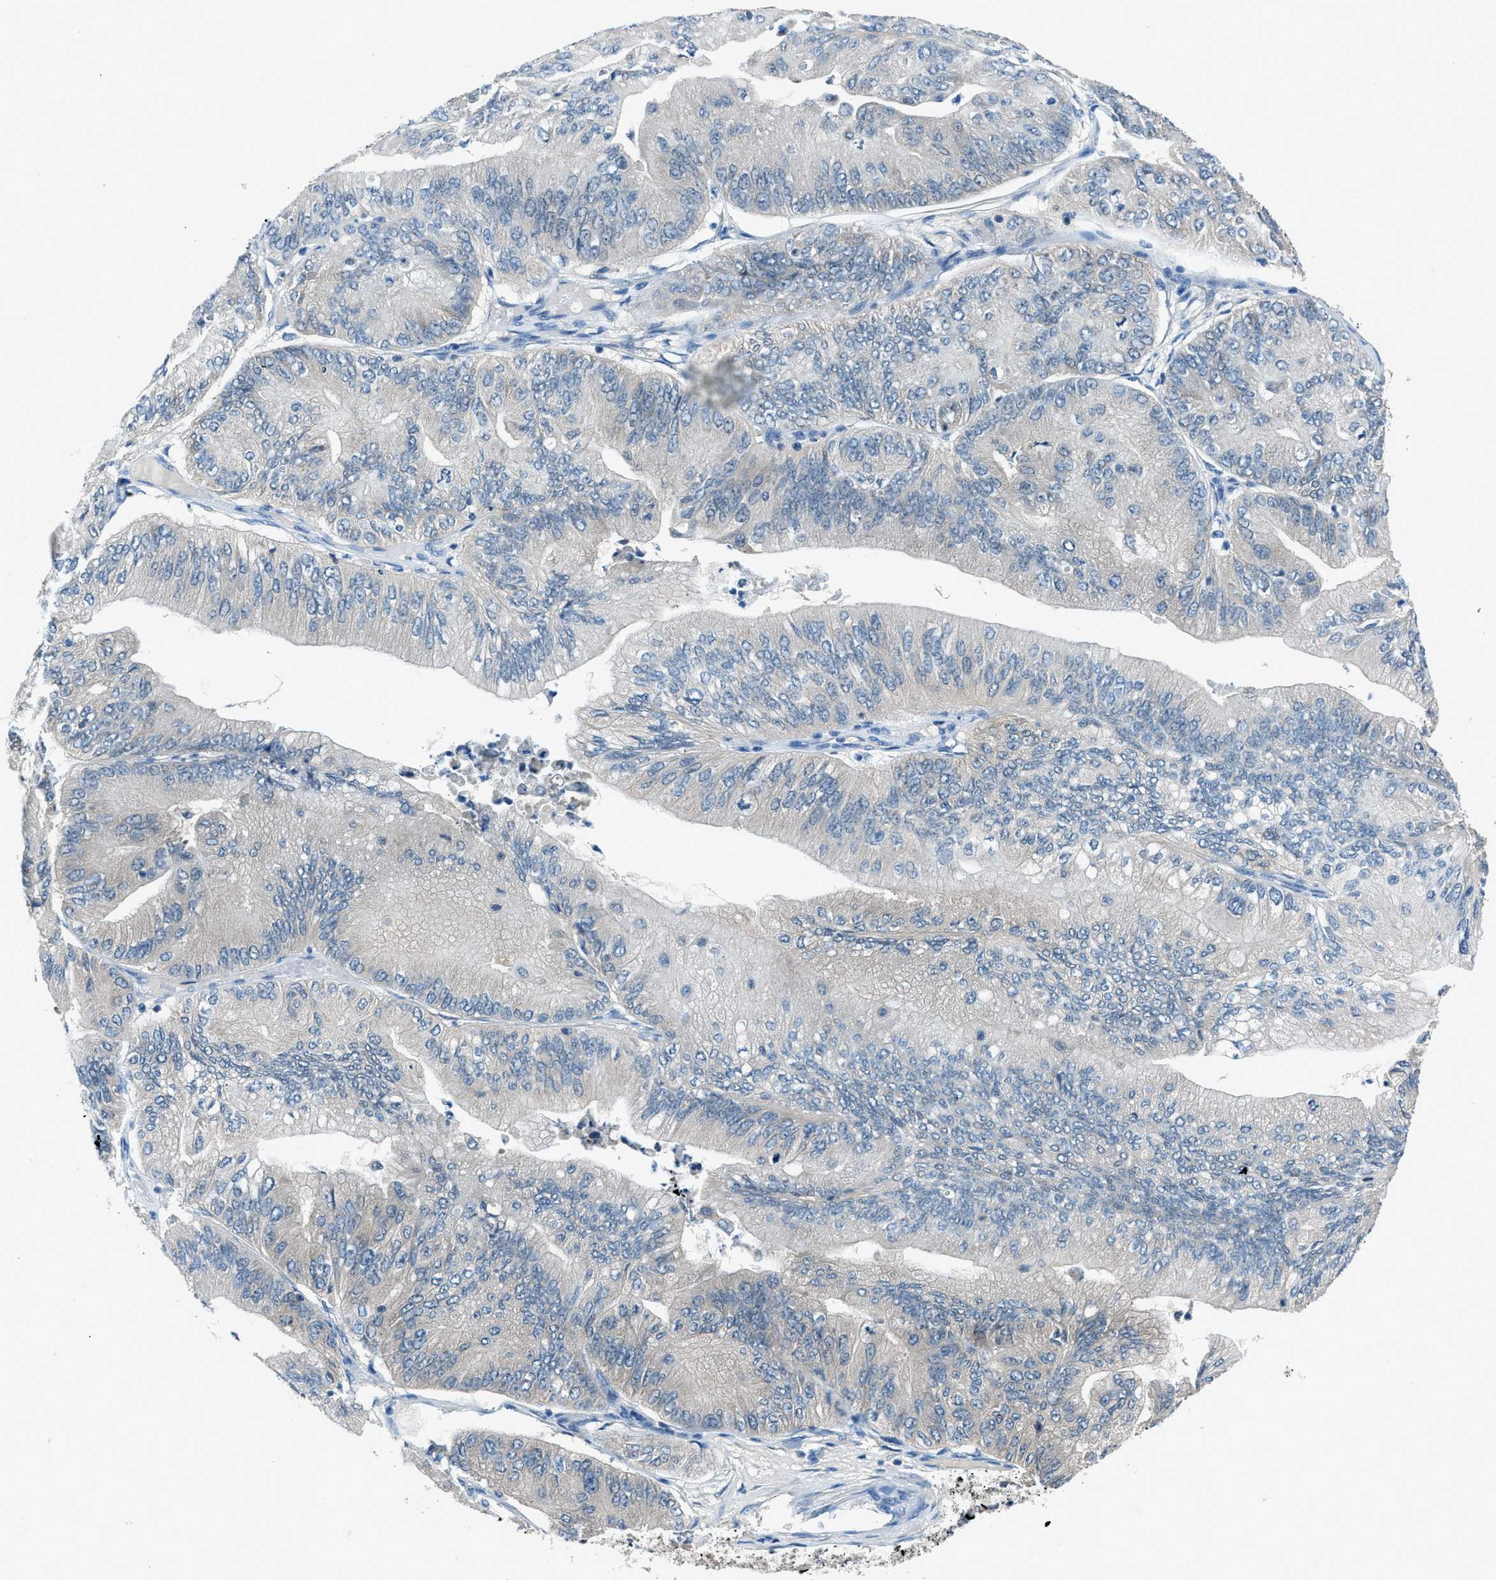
{"staining": {"intensity": "negative", "quantity": "none", "location": "none"}, "tissue": "ovarian cancer", "cell_type": "Tumor cells", "image_type": "cancer", "snomed": [{"axis": "morphology", "description": "Cystadenocarcinoma, mucinous, NOS"}, {"axis": "topography", "description": "Ovary"}], "caption": "The immunohistochemistry image has no significant positivity in tumor cells of mucinous cystadenocarcinoma (ovarian) tissue. (Brightfield microscopy of DAB (3,3'-diaminobenzidine) IHC at high magnification).", "gene": "ACP1", "patient": {"sex": "female", "age": 61}}